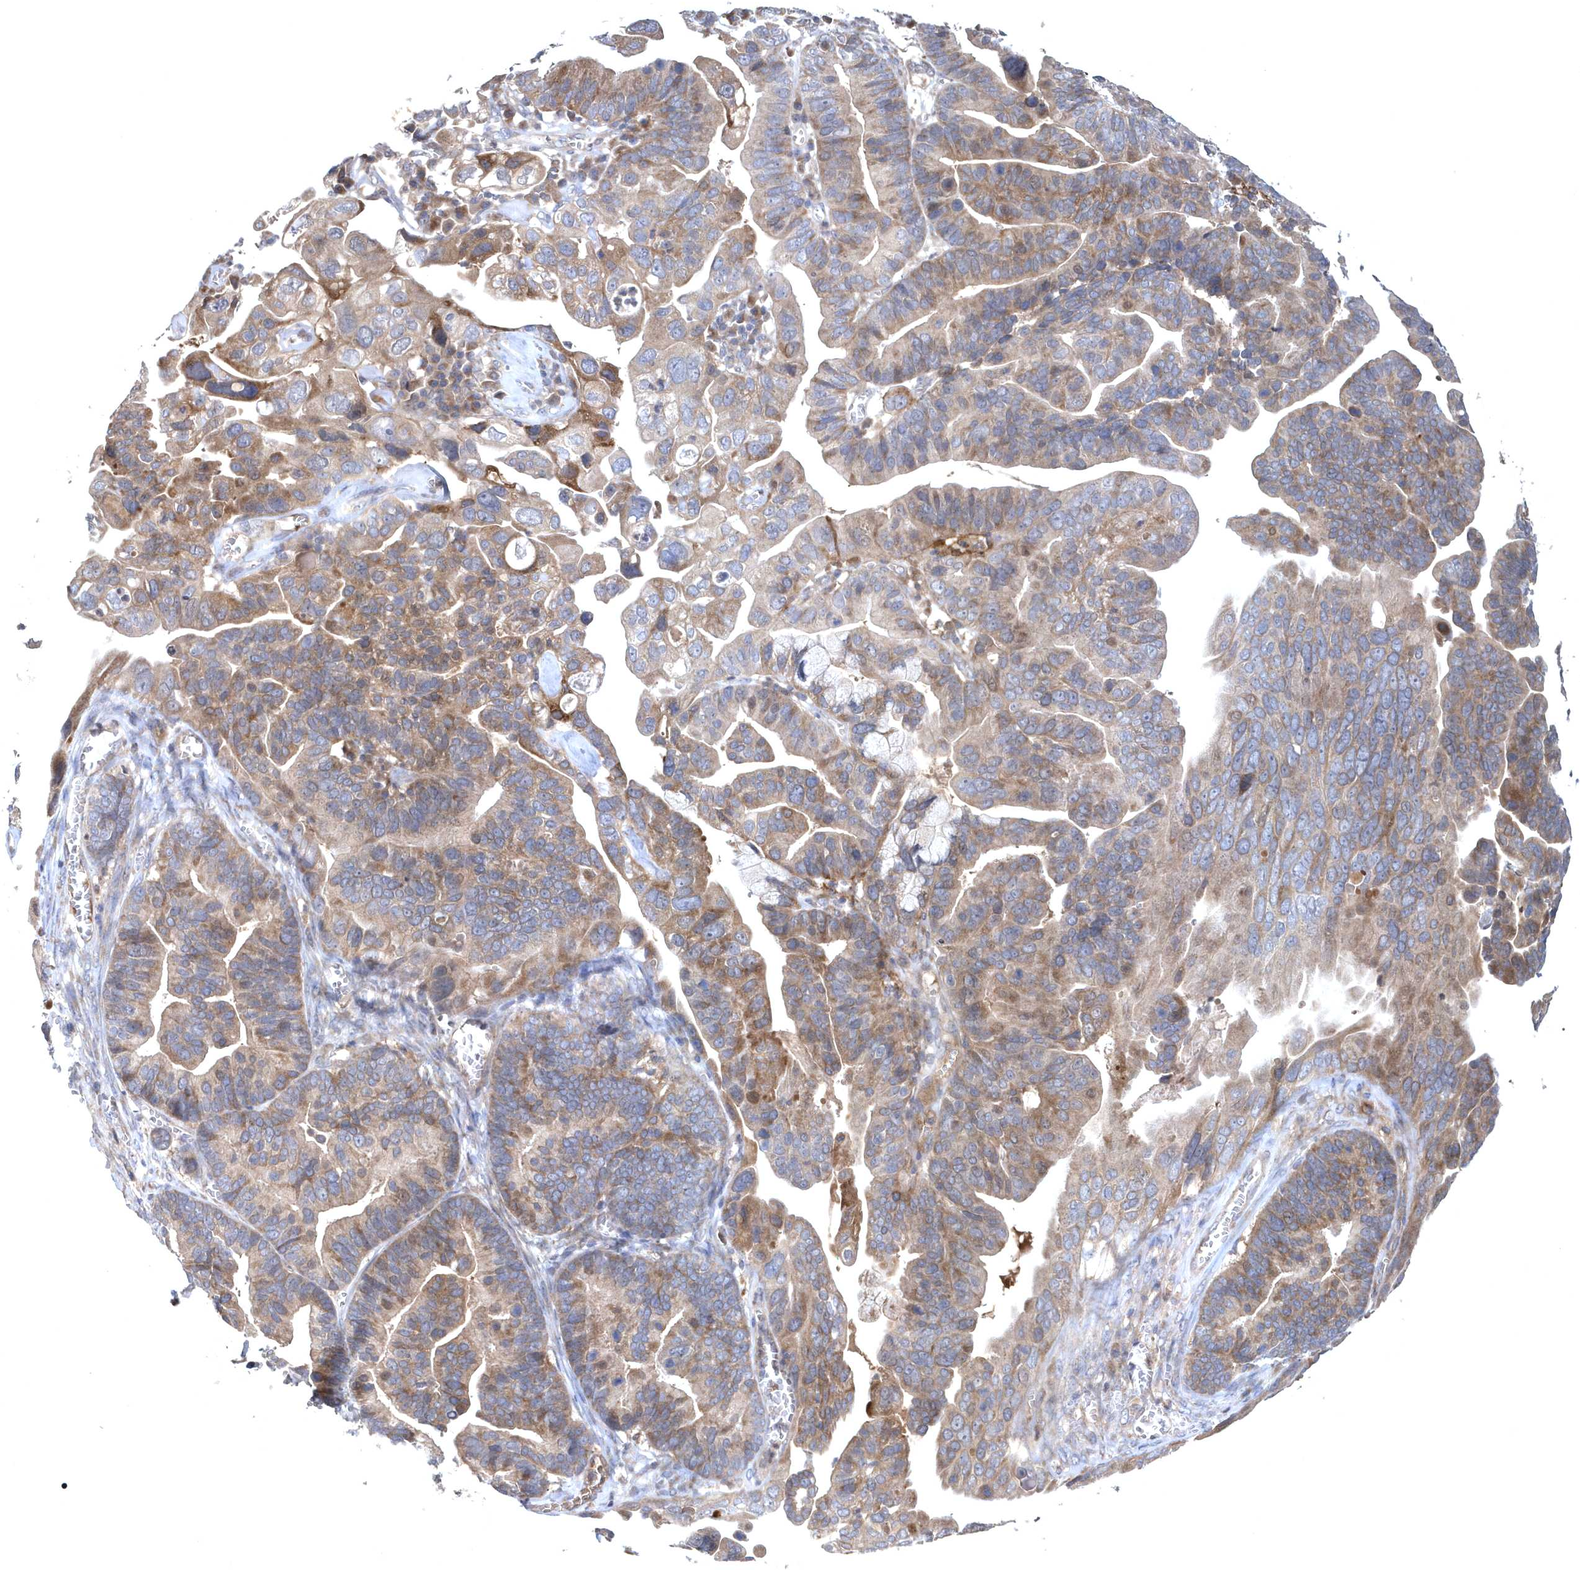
{"staining": {"intensity": "moderate", "quantity": ">75%", "location": "cytoplasmic/membranous"}, "tissue": "ovarian cancer", "cell_type": "Tumor cells", "image_type": "cancer", "snomed": [{"axis": "morphology", "description": "Cystadenocarcinoma, serous, NOS"}, {"axis": "topography", "description": "Ovary"}], "caption": "High-power microscopy captured an immunohistochemistry photomicrograph of serous cystadenocarcinoma (ovarian), revealing moderate cytoplasmic/membranous staining in approximately >75% of tumor cells.", "gene": "HMGCS1", "patient": {"sex": "female", "age": 56}}